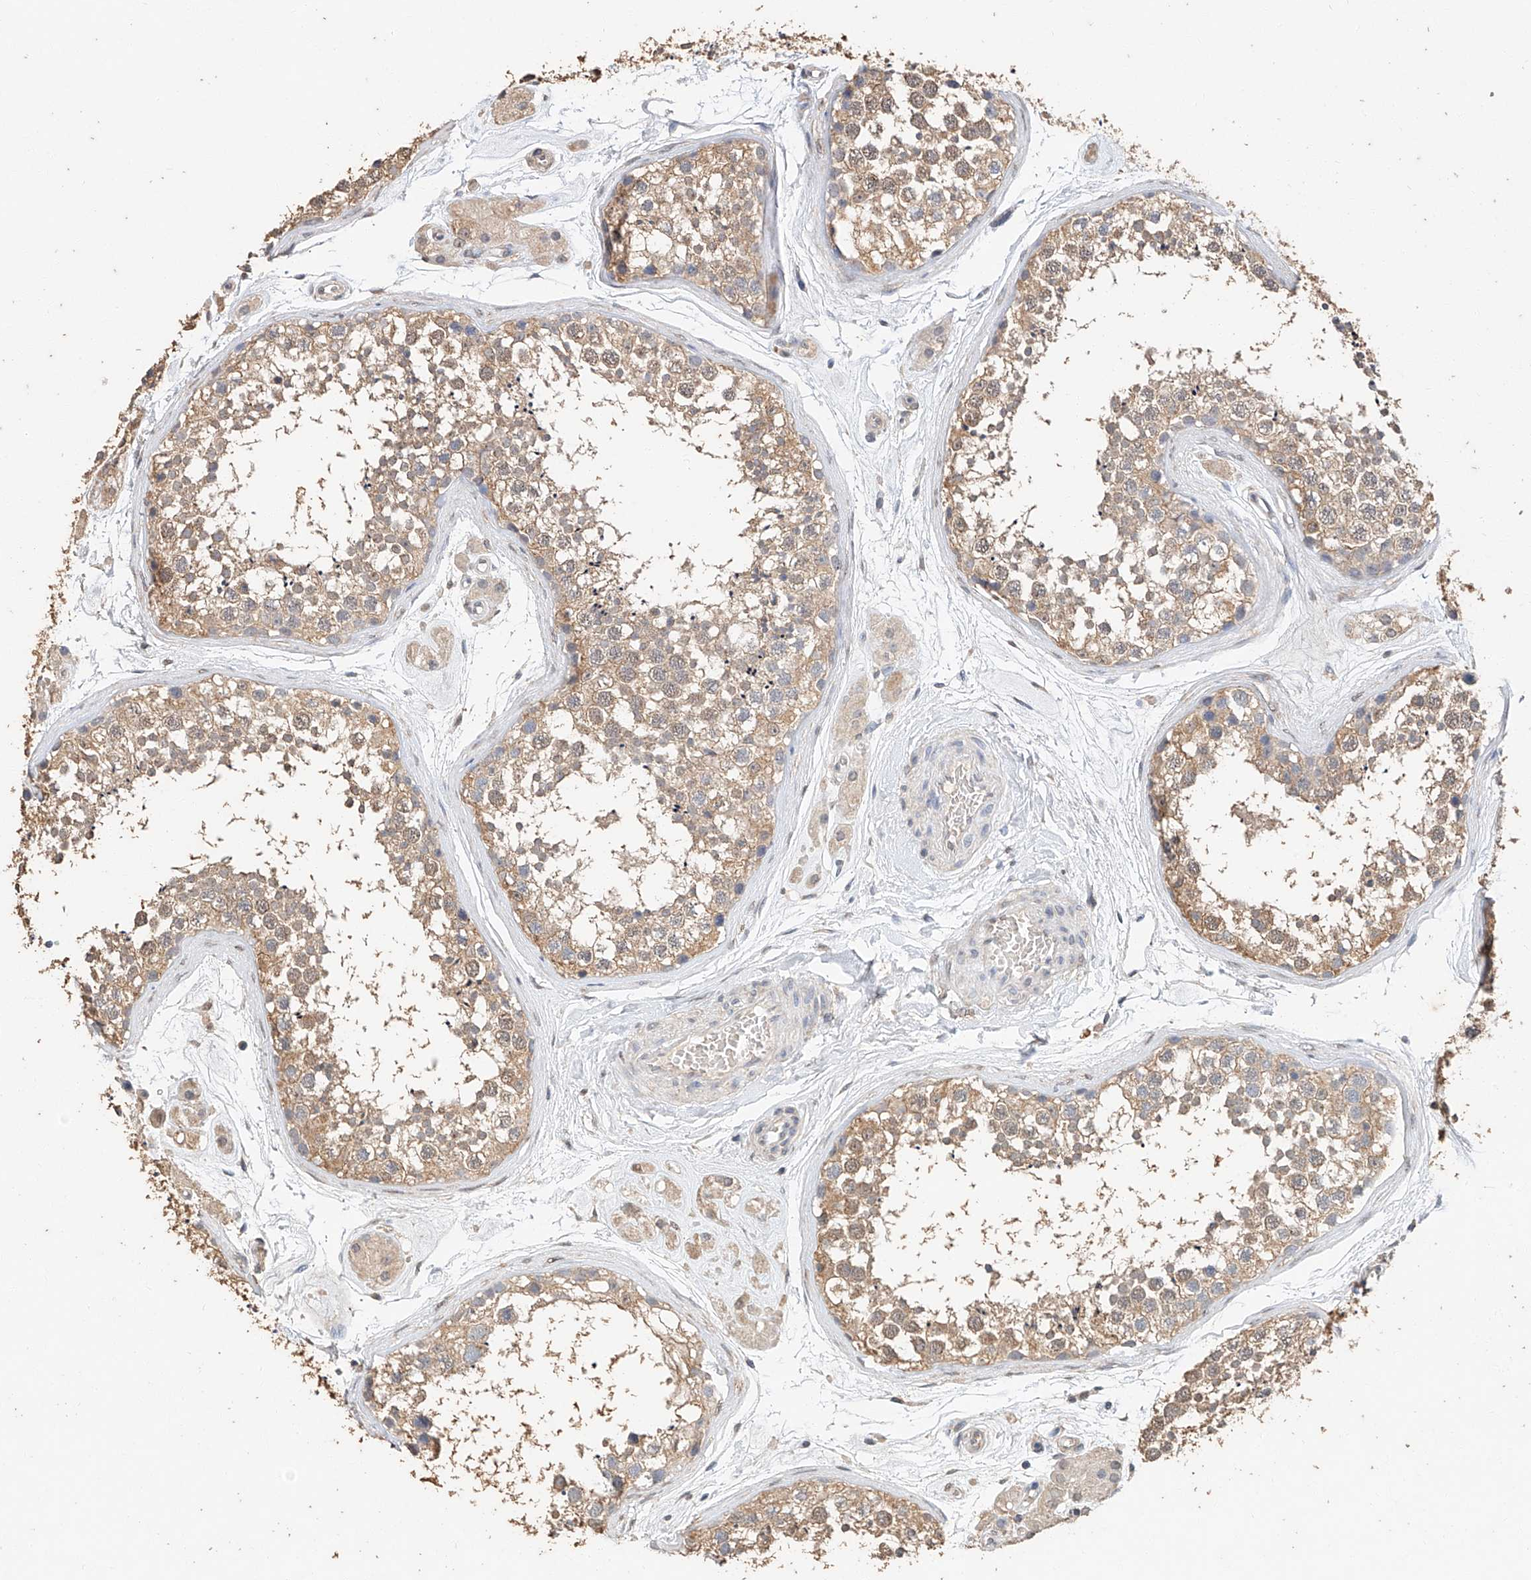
{"staining": {"intensity": "moderate", "quantity": ">75%", "location": "cytoplasmic/membranous"}, "tissue": "testis", "cell_type": "Cells in seminiferous ducts", "image_type": "normal", "snomed": [{"axis": "morphology", "description": "Normal tissue, NOS"}, {"axis": "topography", "description": "Testis"}], "caption": "Immunohistochemical staining of benign human testis reveals >75% levels of moderate cytoplasmic/membranous protein staining in about >75% of cells in seminiferous ducts. The protein of interest is shown in brown color, while the nuclei are stained blue.", "gene": "CERS4", "patient": {"sex": "male", "age": 56}}